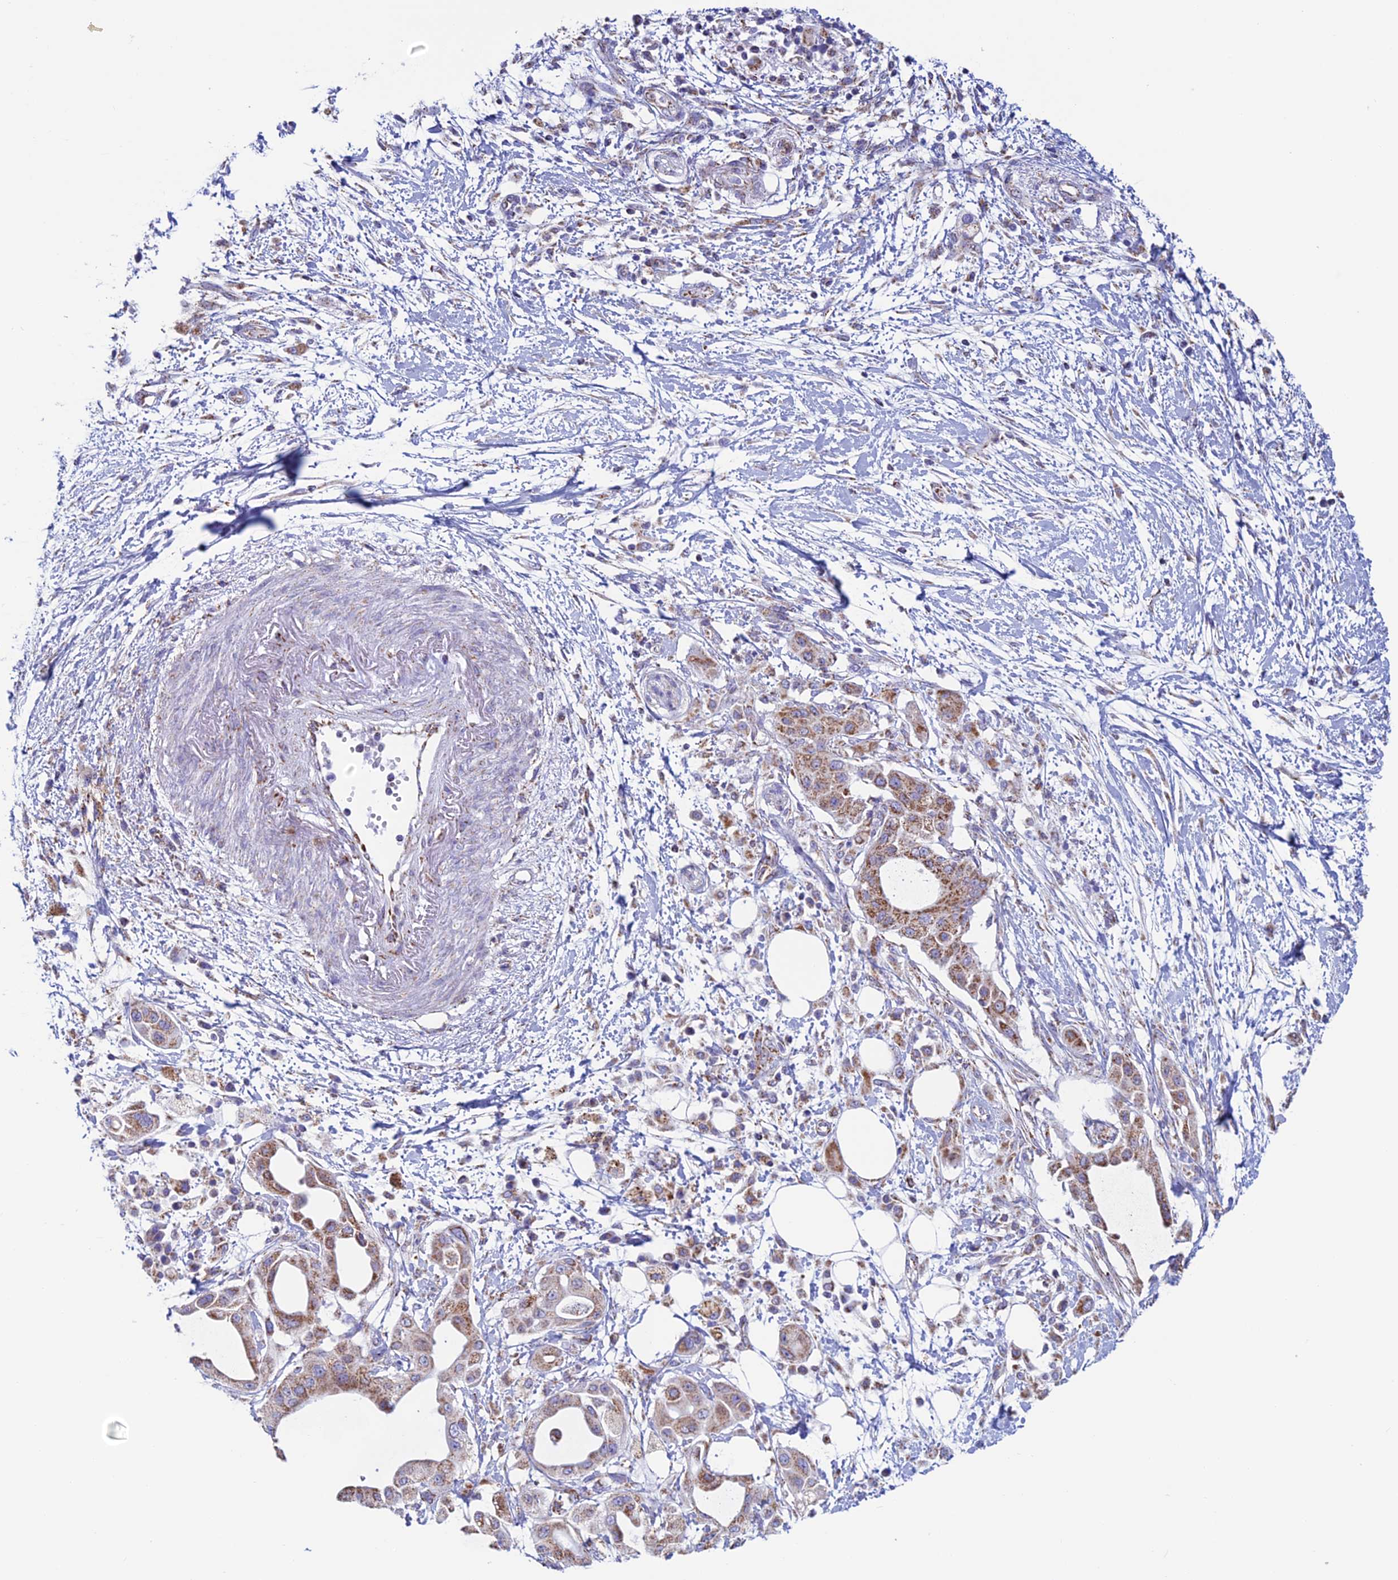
{"staining": {"intensity": "moderate", "quantity": ">75%", "location": "cytoplasmic/membranous"}, "tissue": "pancreatic cancer", "cell_type": "Tumor cells", "image_type": "cancer", "snomed": [{"axis": "morphology", "description": "Adenocarcinoma, NOS"}, {"axis": "topography", "description": "Pancreas"}], "caption": "IHC (DAB (3,3'-diaminobenzidine)) staining of pancreatic adenocarcinoma demonstrates moderate cytoplasmic/membranous protein expression in approximately >75% of tumor cells. The staining is performed using DAB brown chromogen to label protein expression. The nuclei are counter-stained blue using hematoxylin.", "gene": "ZNG1B", "patient": {"sex": "male", "age": 68}}